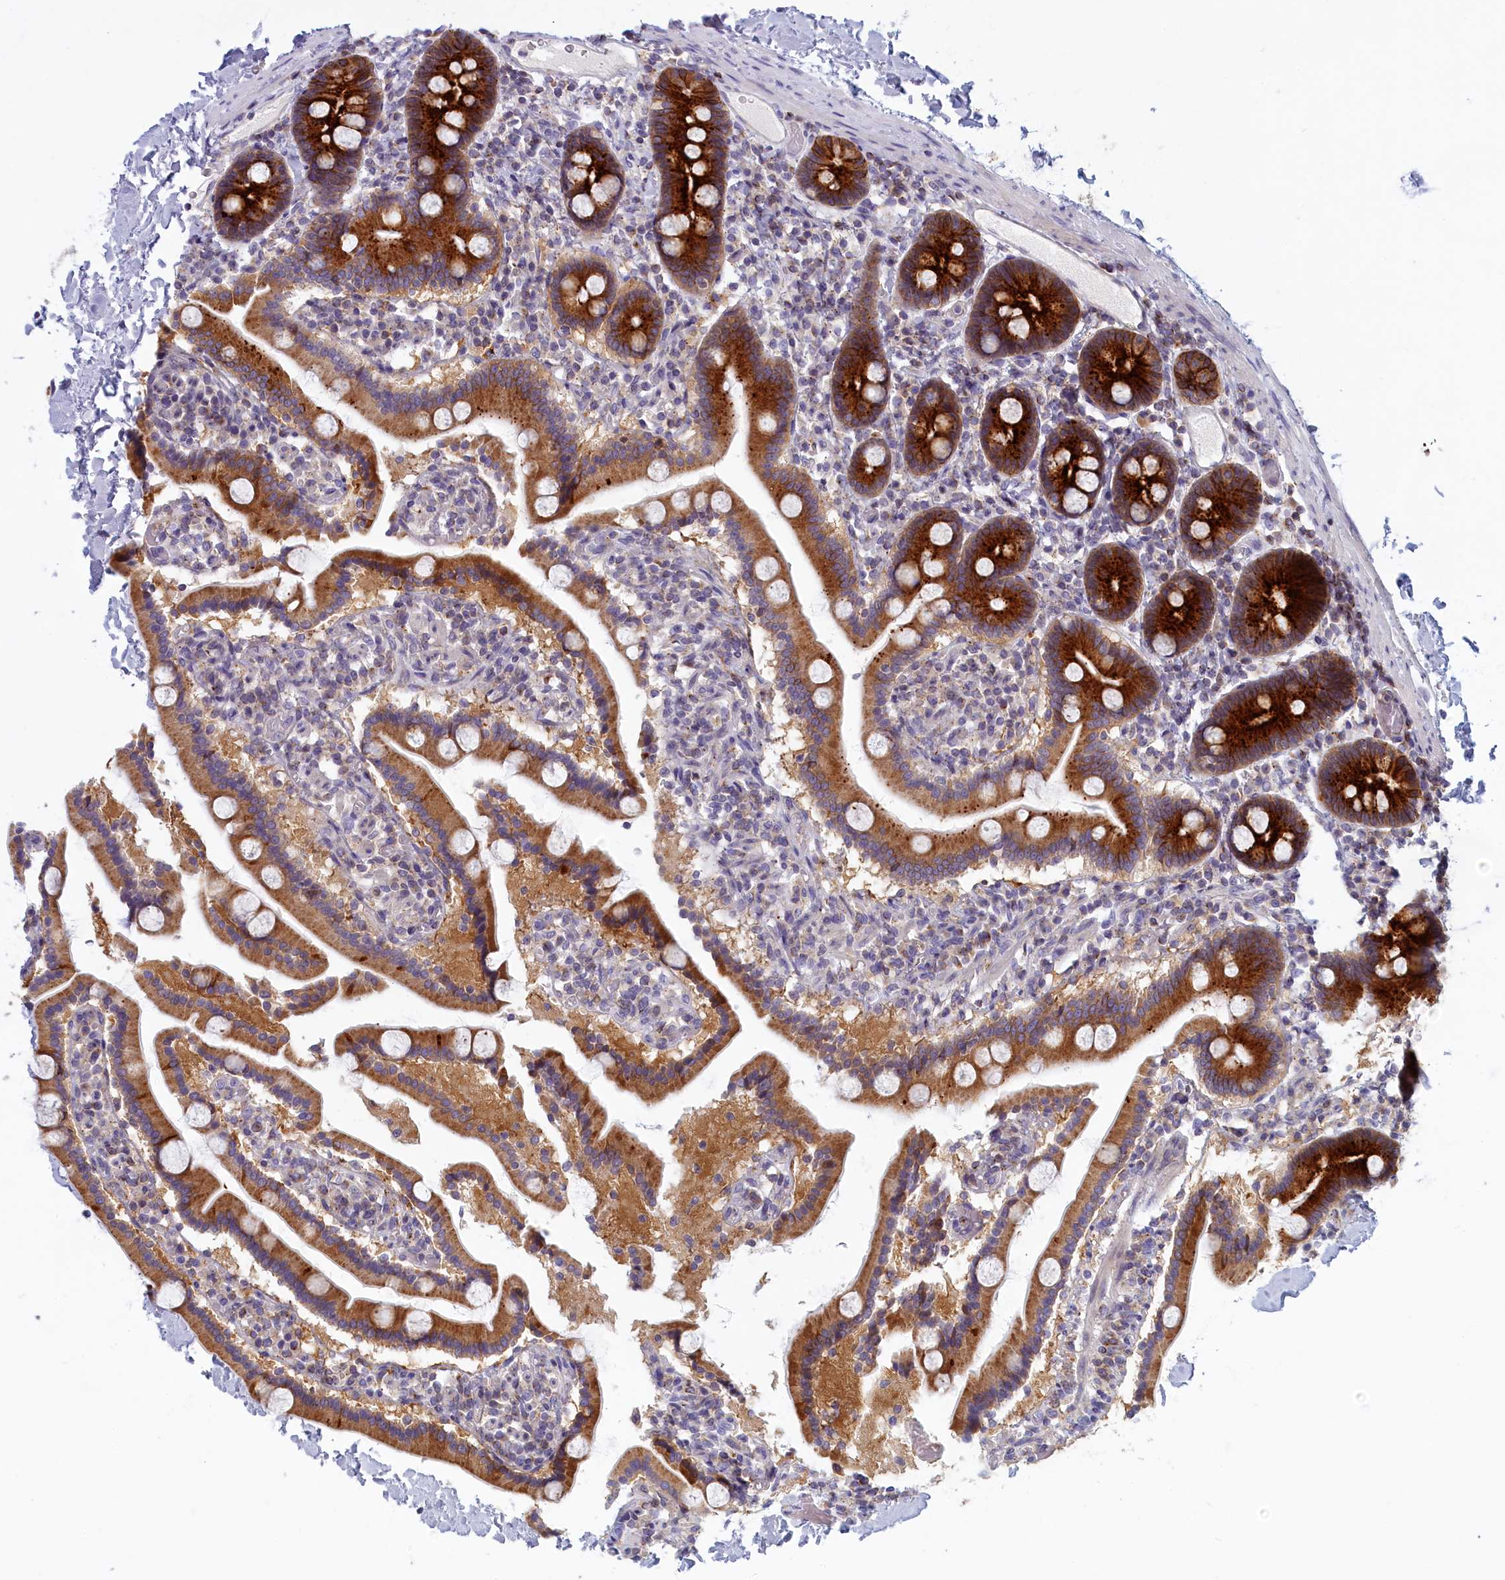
{"staining": {"intensity": "strong", "quantity": ">75%", "location": "cytoplasmic/membranous"}, "tissue": "duodenum", "cell_type": "Glandular cells", "image_type": "normal", "snomed": [{"axis": "morphology", "description": "Normal tissue, NOS"}, {"axis": "topography", "description": "Duodenum"}], "caption": "Protein expression analysis of unremarkable duodenum exhibits strong cytoplasmic/membranous expression in about >75% of glandular cells. Nuclei are stained in blue.", "gene": "NOL10", "patient": {"sex": "male", "age": 55}}